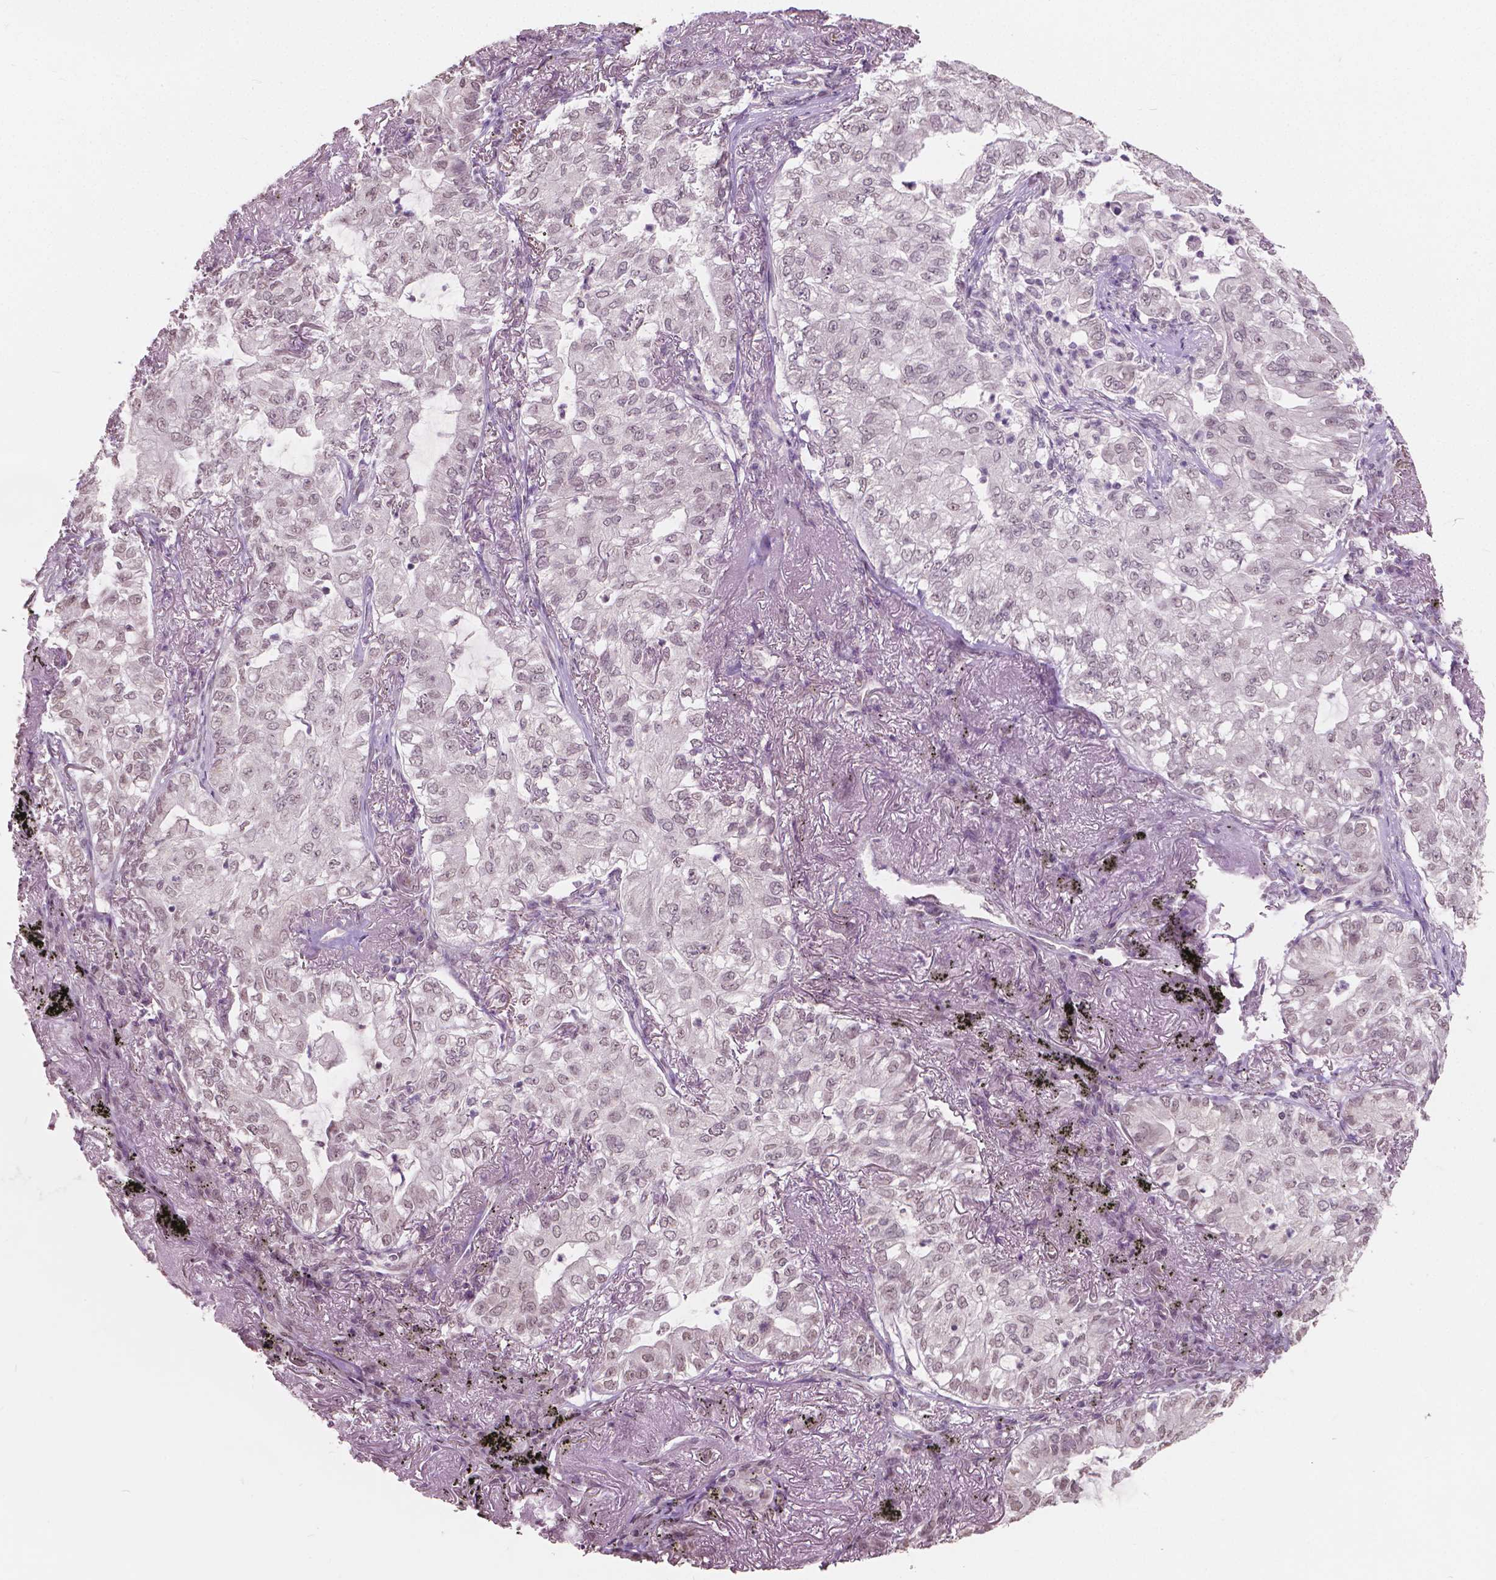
{"staining": {"intensity": "weak", "quantity": ">75%", "location": "nuclear"}, "tissue": "lung cancer", "cell_type": "Tumor cells", "image_type": "cancer", "snomed": [{"axis": "morphology", "description": "Adenocarcinoma, NOS"}, {"axis": "topography", "description": "Lung"}], "caption": "IHC (DAB) staining of human adenocarcinoma (lung) demonstrates weak nuclear protein staining in approximately >75% of tumor cells.", "gene": "HOXA10", "patient": {"sex": "female", "age": 73}}